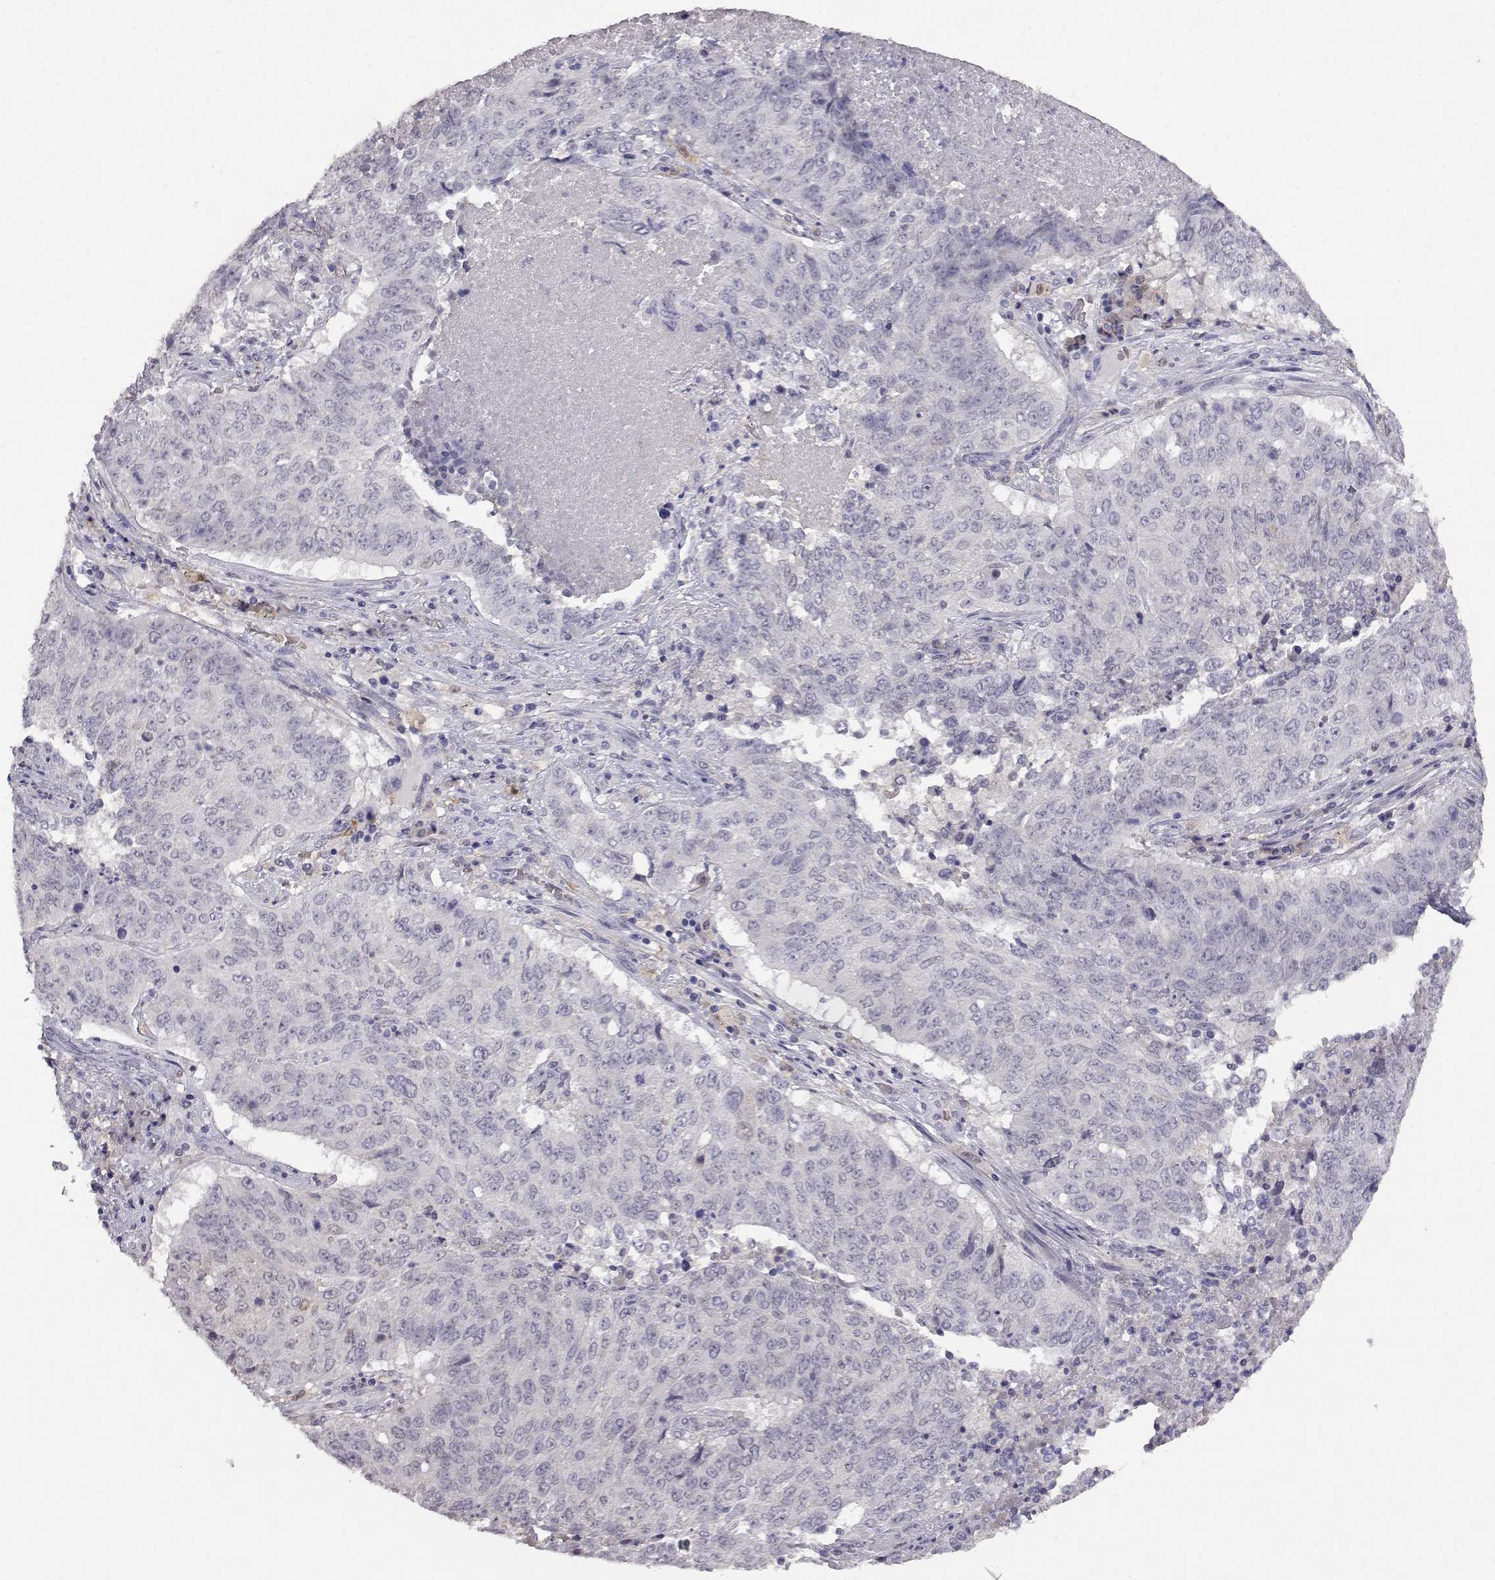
{"staining": {"intensity": "negative", "quantity": "none", "location": "none"}, "tissue": "lung cancer", "cell_type": "Tumor cells", "image_type": "cancer", "snomed": [{"axis": "morphology", "description": "Normal tissue, NOS"}, {"axis": "morphology", "description": "Squamous cell carcinoma, NOS"}, {"axis": "topography", "description": "Bronchus"}, {"axis": "topography", "description": "Lung"}], "caption": "High magnification brightfield microscopy of lung squamous cell carcinoma stained with DAB (3,3'-diaminobenzidine) (brown) and counterstained with hematoxylin (blue): tumor cells show no significant staining.", "gene": "AKR1B1", "patient": {"sex": "male", "age": 64}}